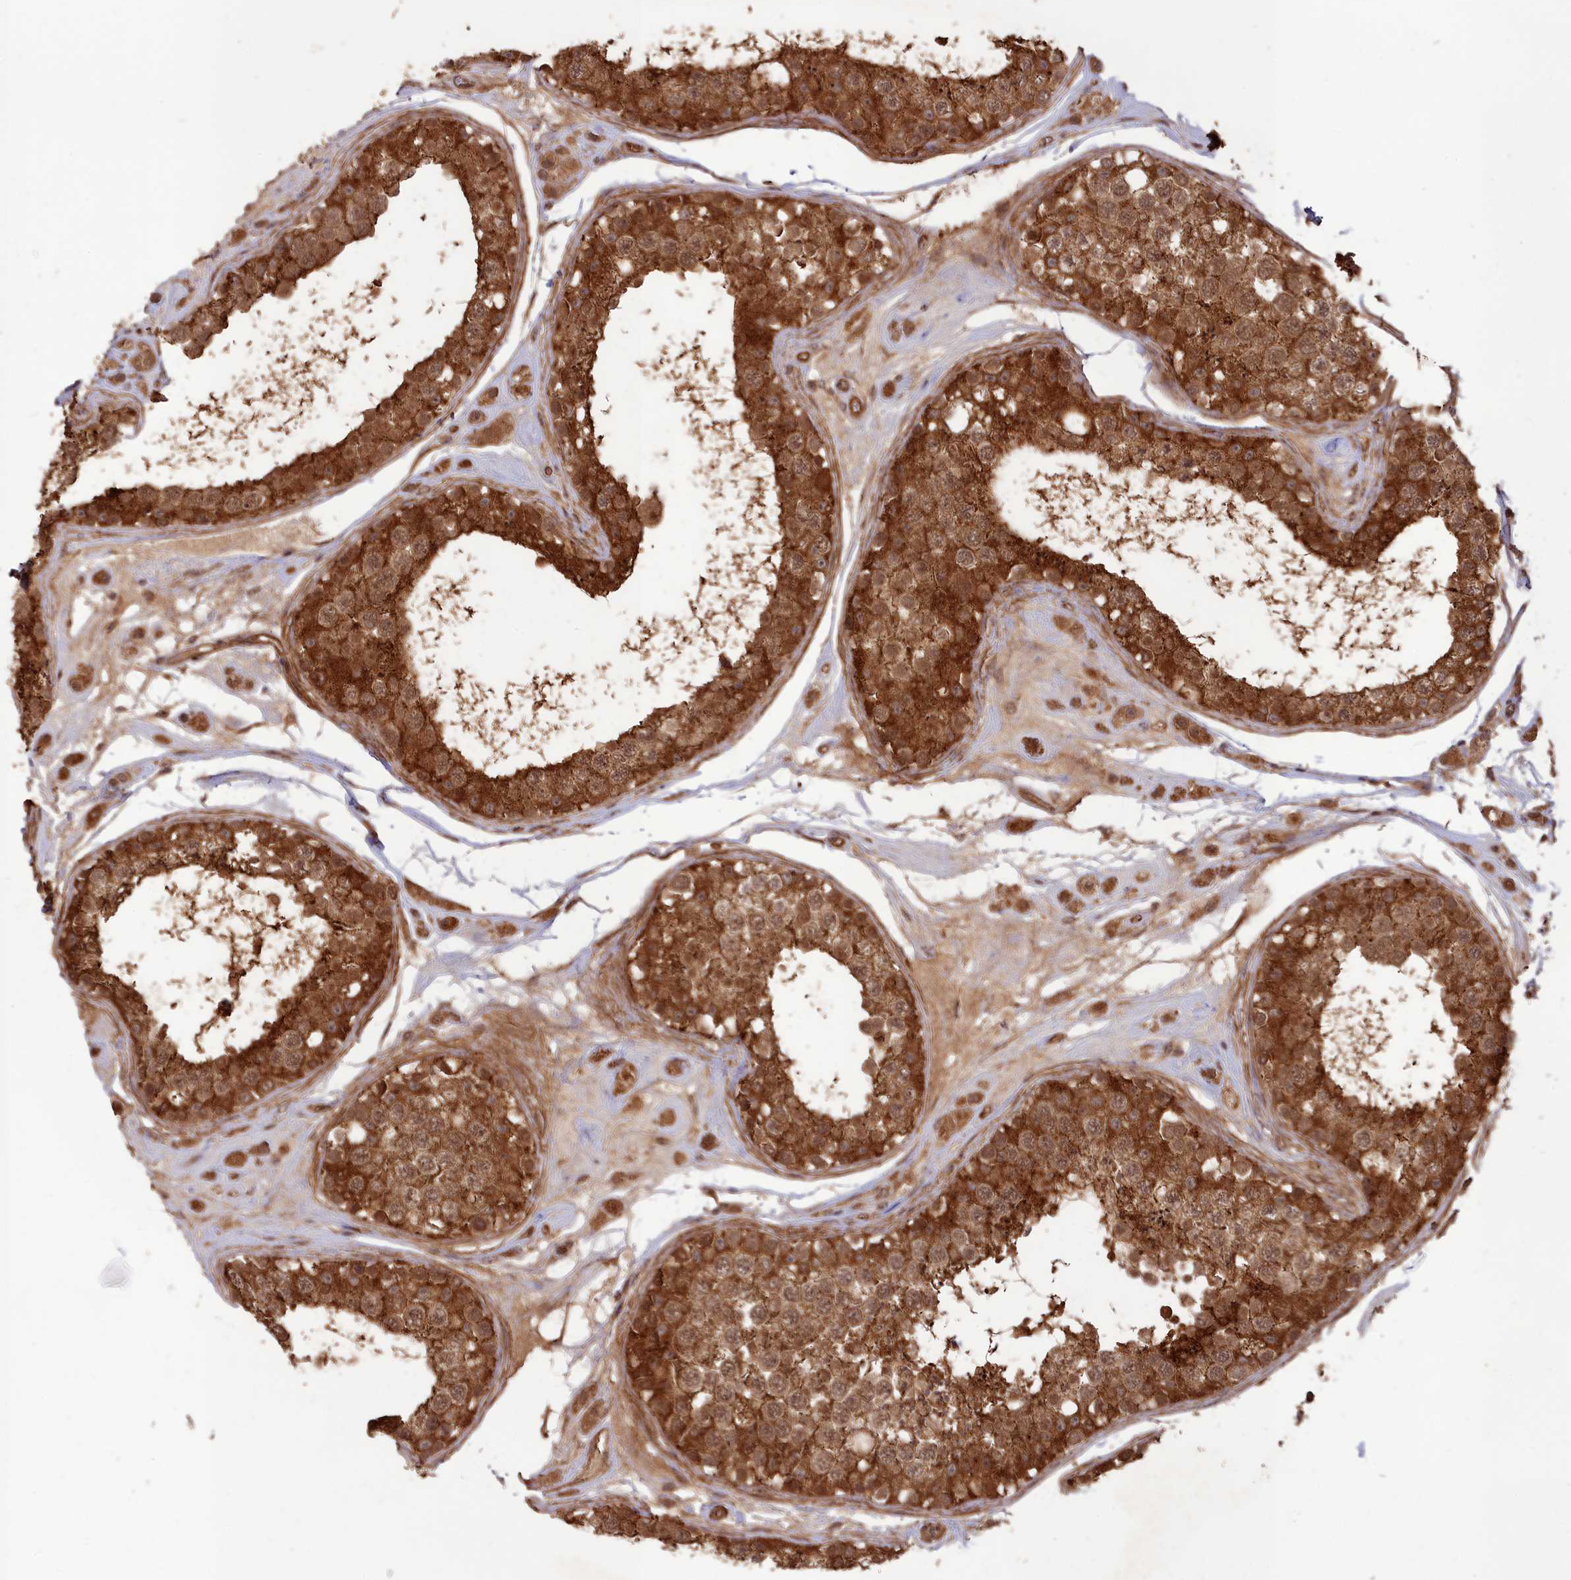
{"staining": {"intensity": "strong", "quantity": ">75%", "location": "cytoplasmic/membranous,nuclear"}, "tissue": "testis", "cell_type": "Cells in seminiferous ducts", "image_type": "normal", "snomed": [{"axis": "morphology", "description": "Normal tissue, NOS"}, {"axis": "topography", "description": "Testis"}], "caption": "Immunohistochemistry (IHC) micrograph of normal testis: testis stained using immunohistochemistry demonstrates high levels of strong protein expression localized specifically in the cytoplasmic/membranous,nuclear of cells in seminiferous ducts, appearing as a cytoplasmic/membranous,nuclear brown color.", "gene": "CCDC174", "patient": {"sex": "male", "age": 25}}